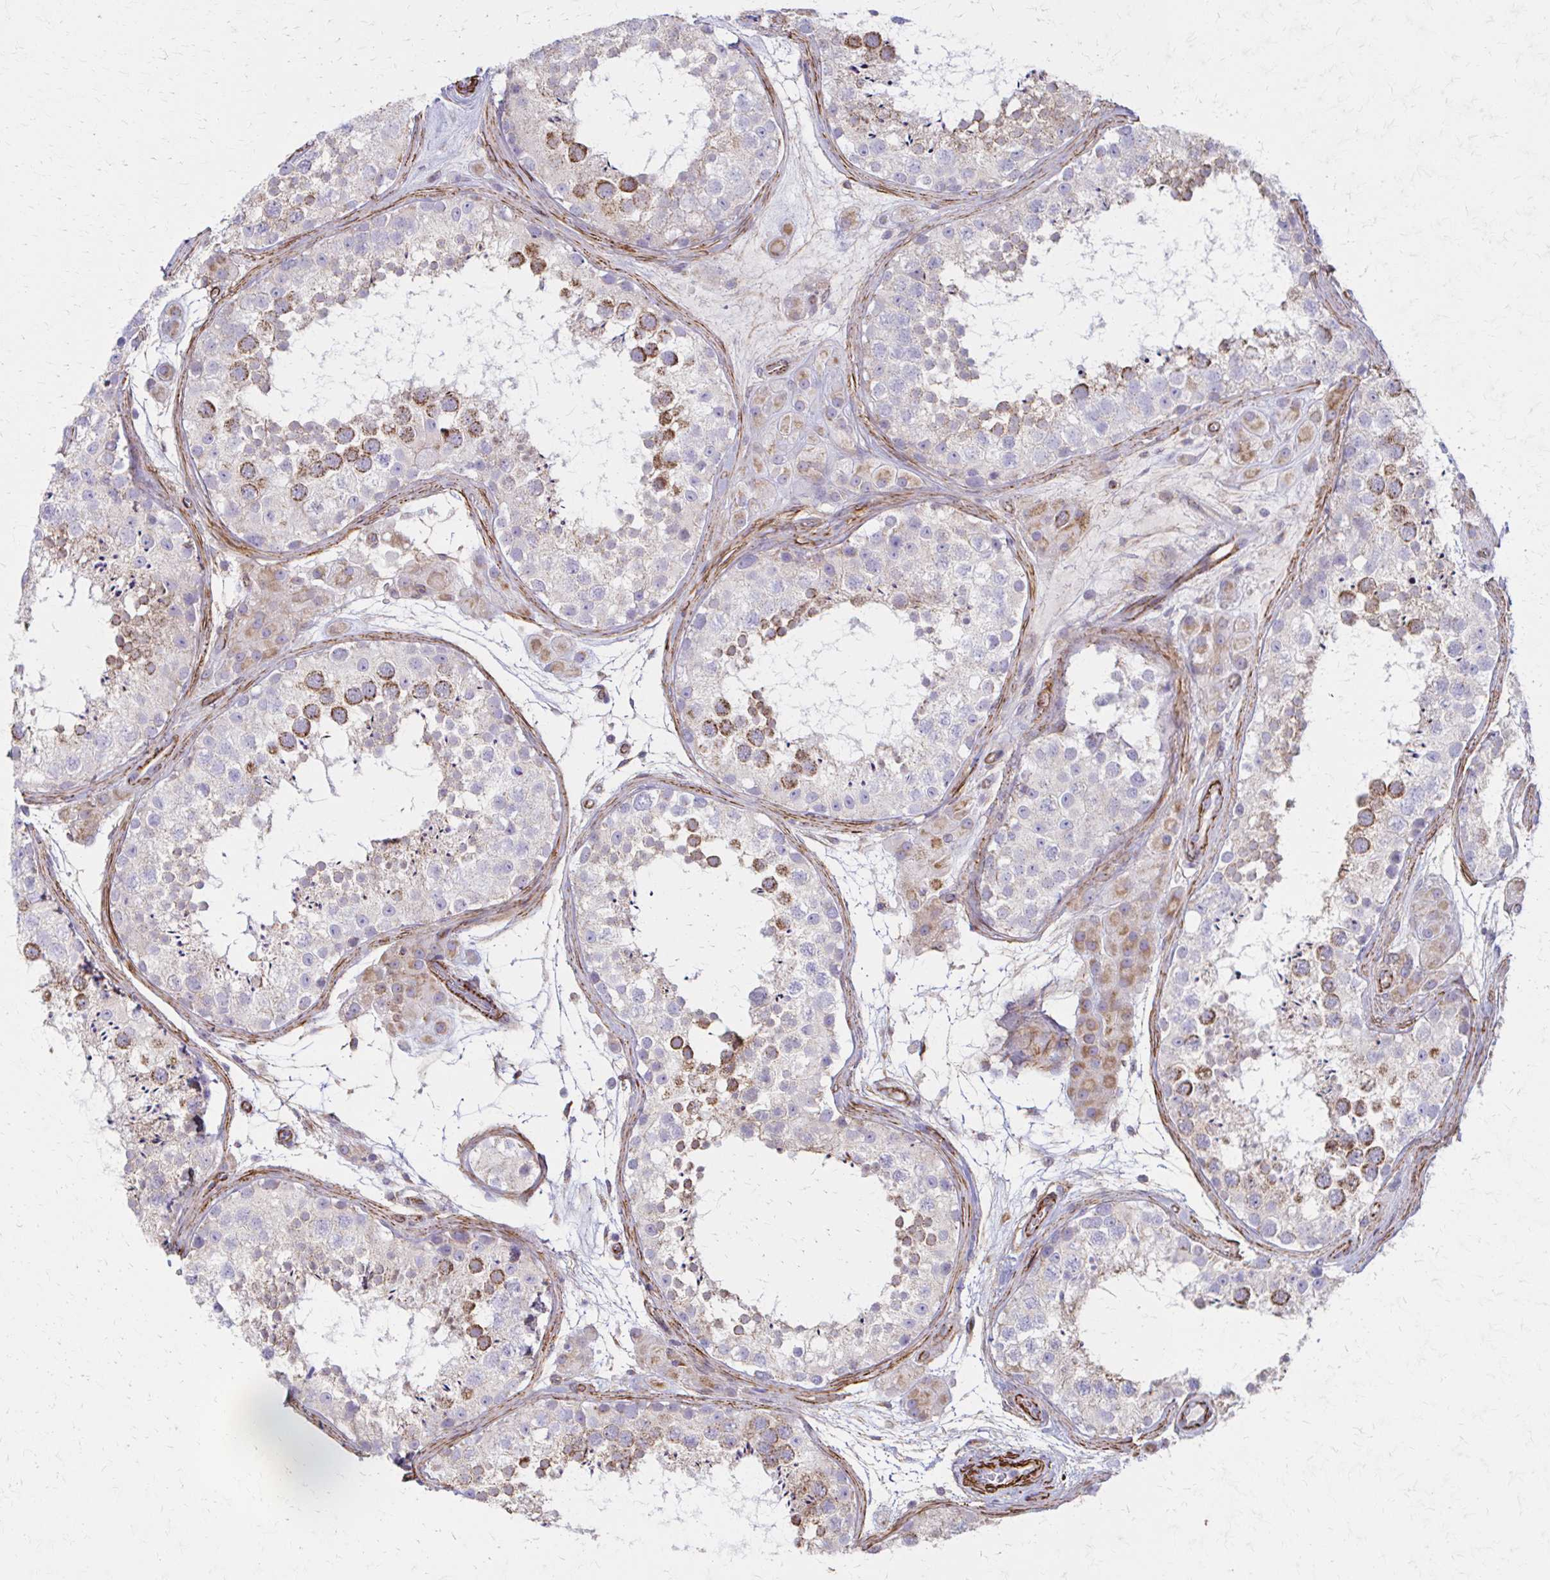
{"staining": {"intensity": "moderate", "quantity": "25%-75%", "location": "cytoplasmic/membranous"}, "tissue": "testis", "cell_type": "Cells in seminiferous ducts", "image_type": "normal", "snomed": [{"axis": "morphology", "description": "Normal tissue, NOS"}, {"axis": "topography", "description": "Testis"}], "caption": "High-magnification brightfield microscopy of benign testis stained with DAB (3,3'-diaminobenzidine) (brown) and counterstained with hematoxylin (blue). cells in seminiferous ducts exhibit moderate cytoplasmic/membranous positivity is appreciated in about25%-75% of cells. The staining was performed using DAB (3,3'-diaminobenzidine) to visualize the protein expression in brown, while the nuclei were stained in blue with hematoxylin (Magnification: 20x).", "gene": "TIMMDC1", "patient": {"sex": "male", "age": 41}}